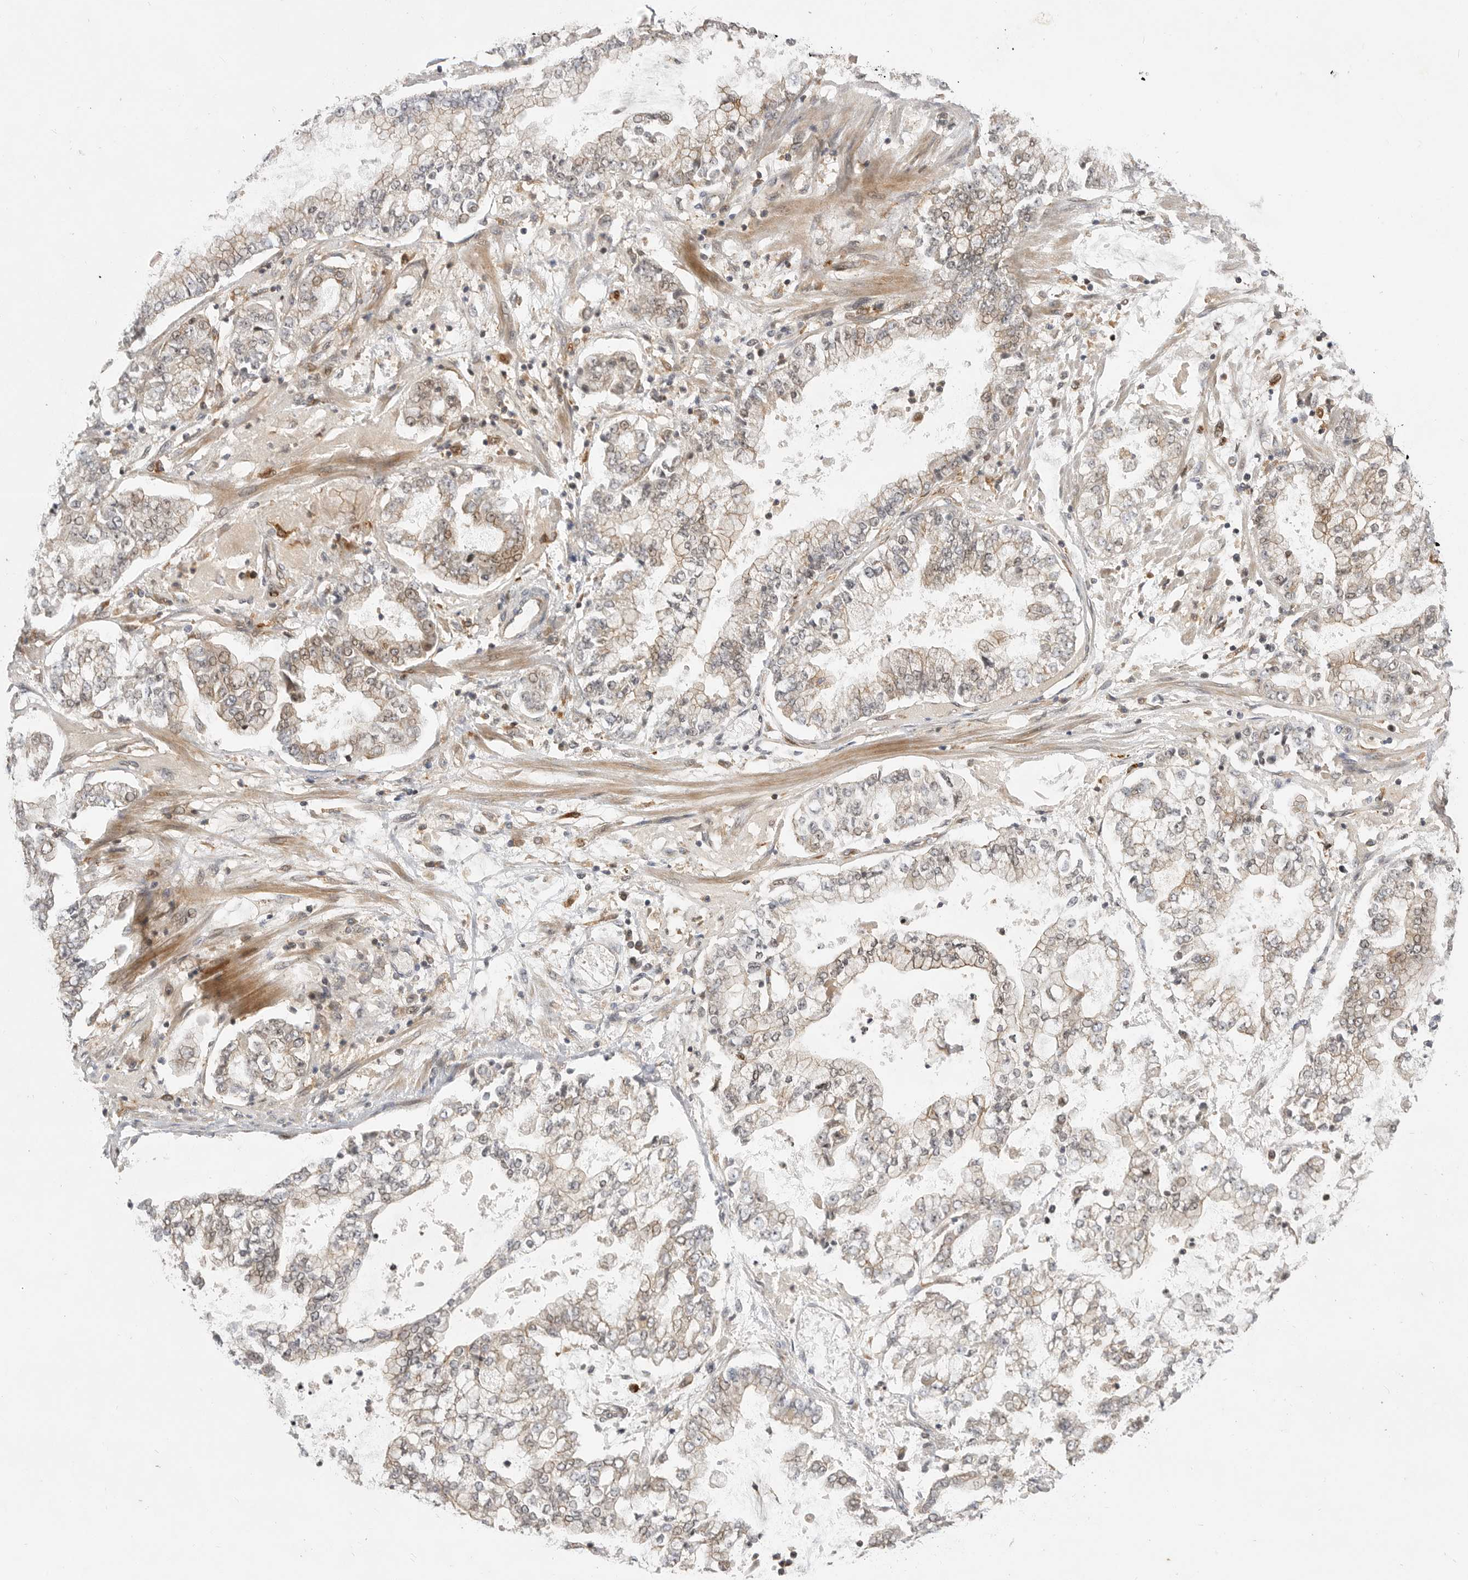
{"staining": {"intensity": "weak", "quantity": "25%-75%", "location": "cytoplasmic/membranous"}, "tissue": "stomach cancer", "cell_type": "Tumor cells", "image_type": "cancer", "snomed": [{"axis": "morphology", "description": "Adenocarcinoma, NOS"}, {"axis": "topography", "description": "Stomach"}], "caption": "This histopathology image exhibits adenocarcinoma (stomach) stained with immunohistochemistry to label a protein in brown. The cytoplasmic/membranous of tumor cells show weak positivity for the protein. Nuclei are counter-stained blue.", "gene": "CSNK1G3", "patient": {"sex": "male", "age": 76}}